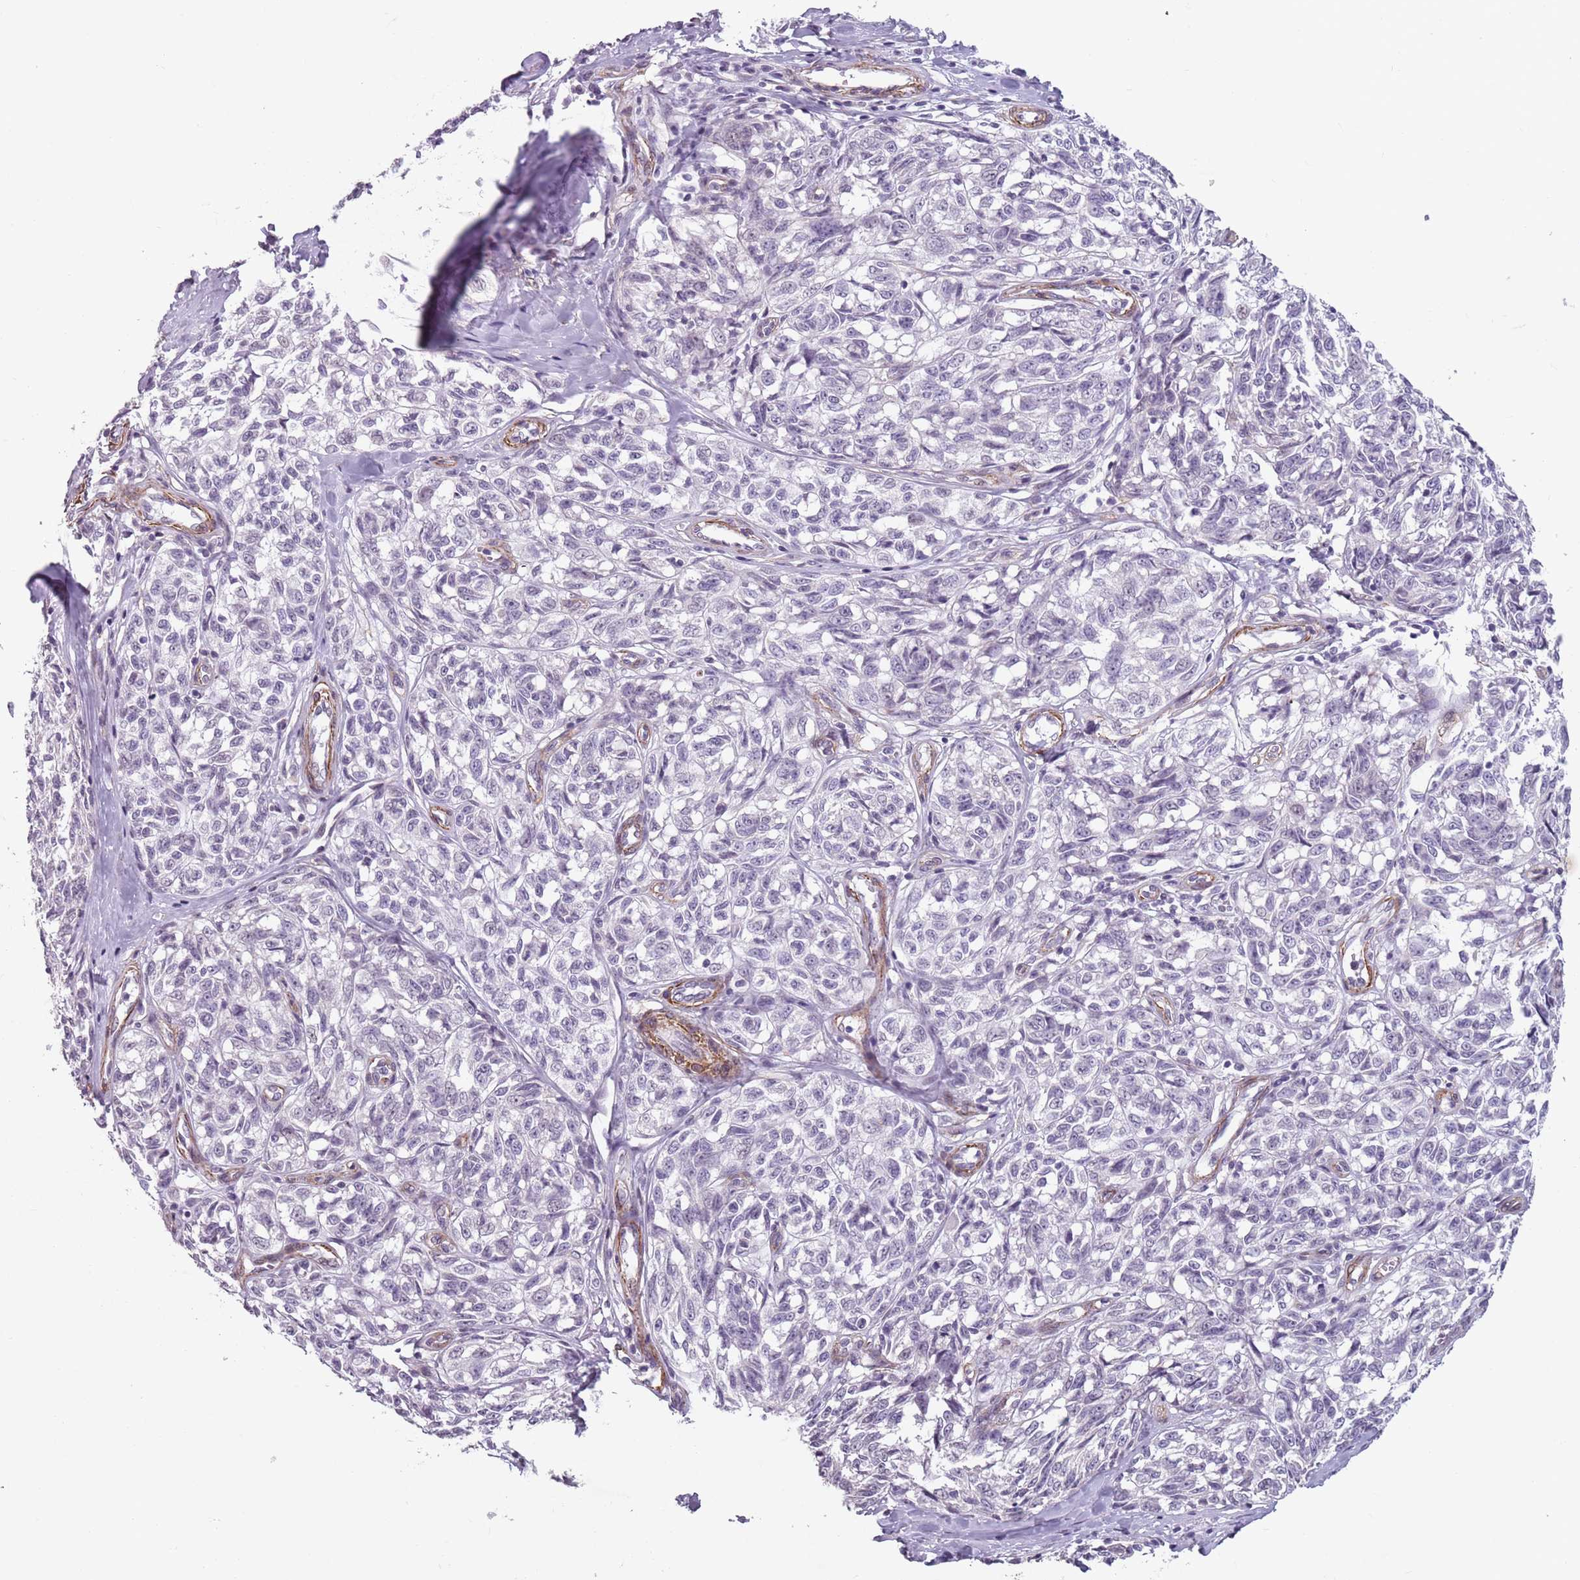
{"staining": {"intensity": "negative", "quantity": "none", "location": "none"}, "tissue": "melanoma", "cell_type": "Tumor cells", "image_type": "cancer", "snomed": [{"axis": "morphology", "description": "Normal tissue, NOS"}, {"axis": "morphology", "description": "Malignant melanoma, NOS"}, {"axis": "topography", "description": "Skin"}], "caption": "Tumor cells are negative for protein expression in human melanoma. The staining is performed using DAB (3,3'-diaminobenzidine) brown chromogen with nuclei counter-stained in using hematoxylin.", "gene": "TMC4", "patient": {"sex": "female", "age": 64}}